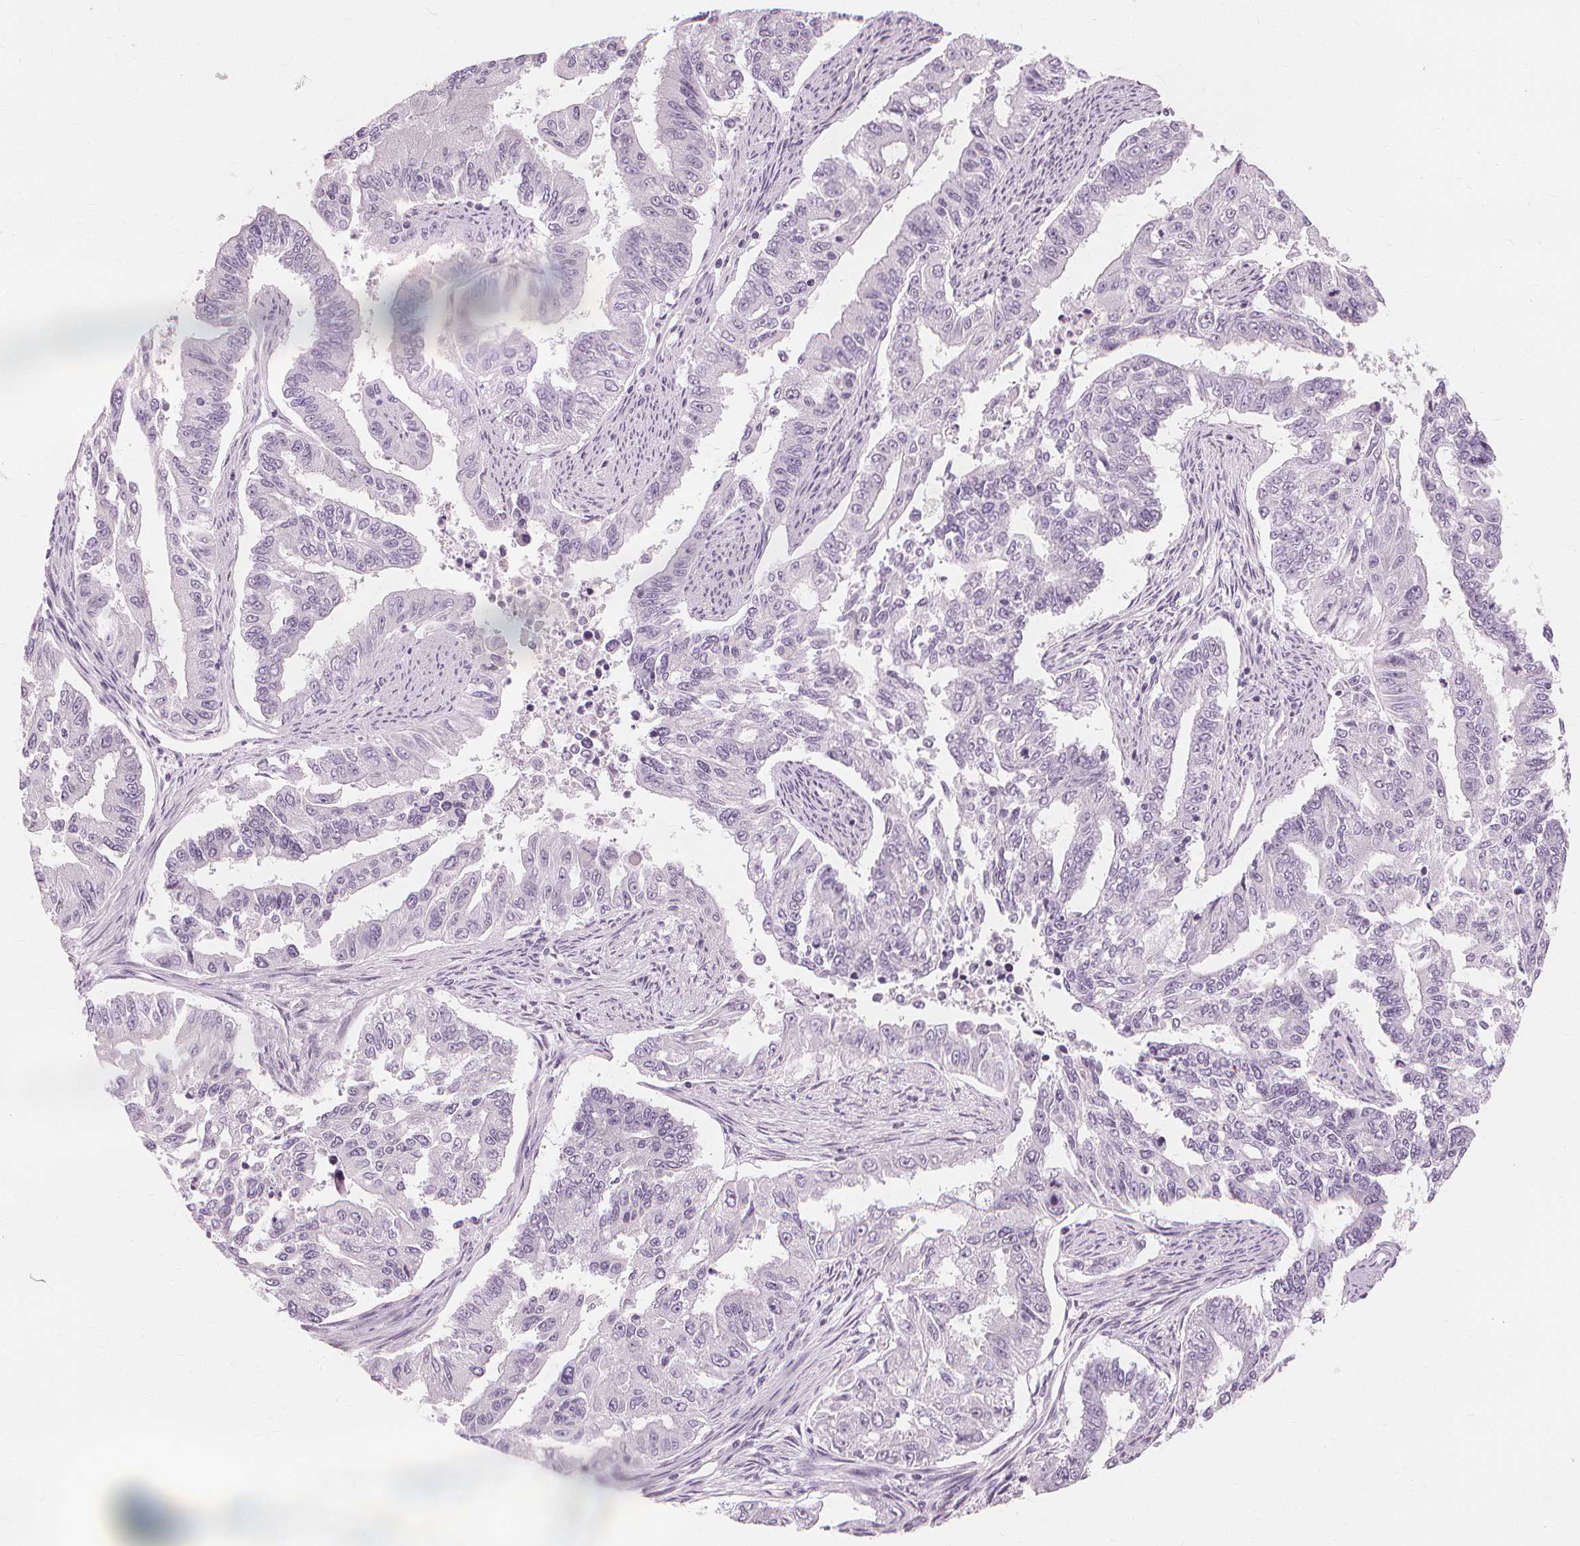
{"staining": {"intensity": "negative", "quantity": "none", "location": "none"}, "tissue": "endometrial cancer", "cell_type": "Tumor cells", "image_type": "cancer", "snomed": [{"axis": "morphology", "description": "Adenocarcinoma, NOS"}, {"axis": "topography", "description": "Uterus"}], "caption": "Endometrial cancer stained for a protein using immunohistochemistry (IHC) exhibits no expression tumor cells.", "gene": "MUC12", "patient": {"sex": "female", "age": 59}}